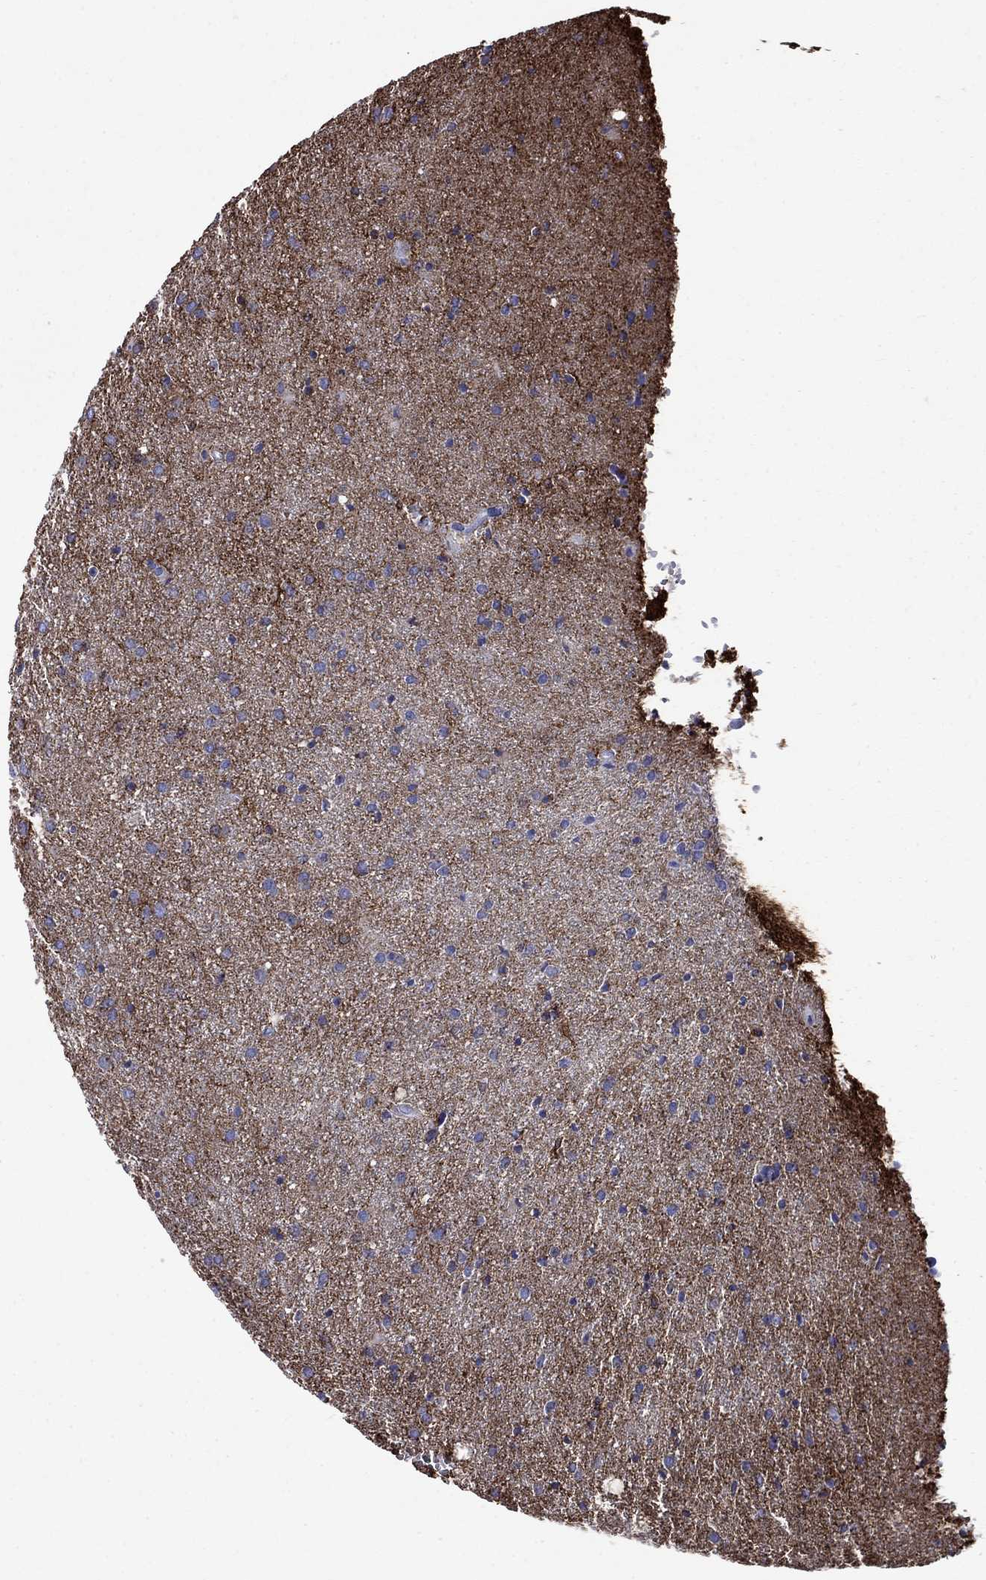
{"staining": {"intensity": "negative", "quantity": "none", "location": "none"}, "tissue": "glioma", "cell_type": "Tumor cells", "image_type": "cancer", "snomed": [{"axis": "morphology", "description": "Glioma, malignant, Low grade"}, {"axis": "topography", "description": "Brain"}], "caption": "Immunohistochemical staining of human glioma shows no significant expression in tumor cells.", "gene": "SLC1A2", "patient": {"sex": "male", "age": 58}}